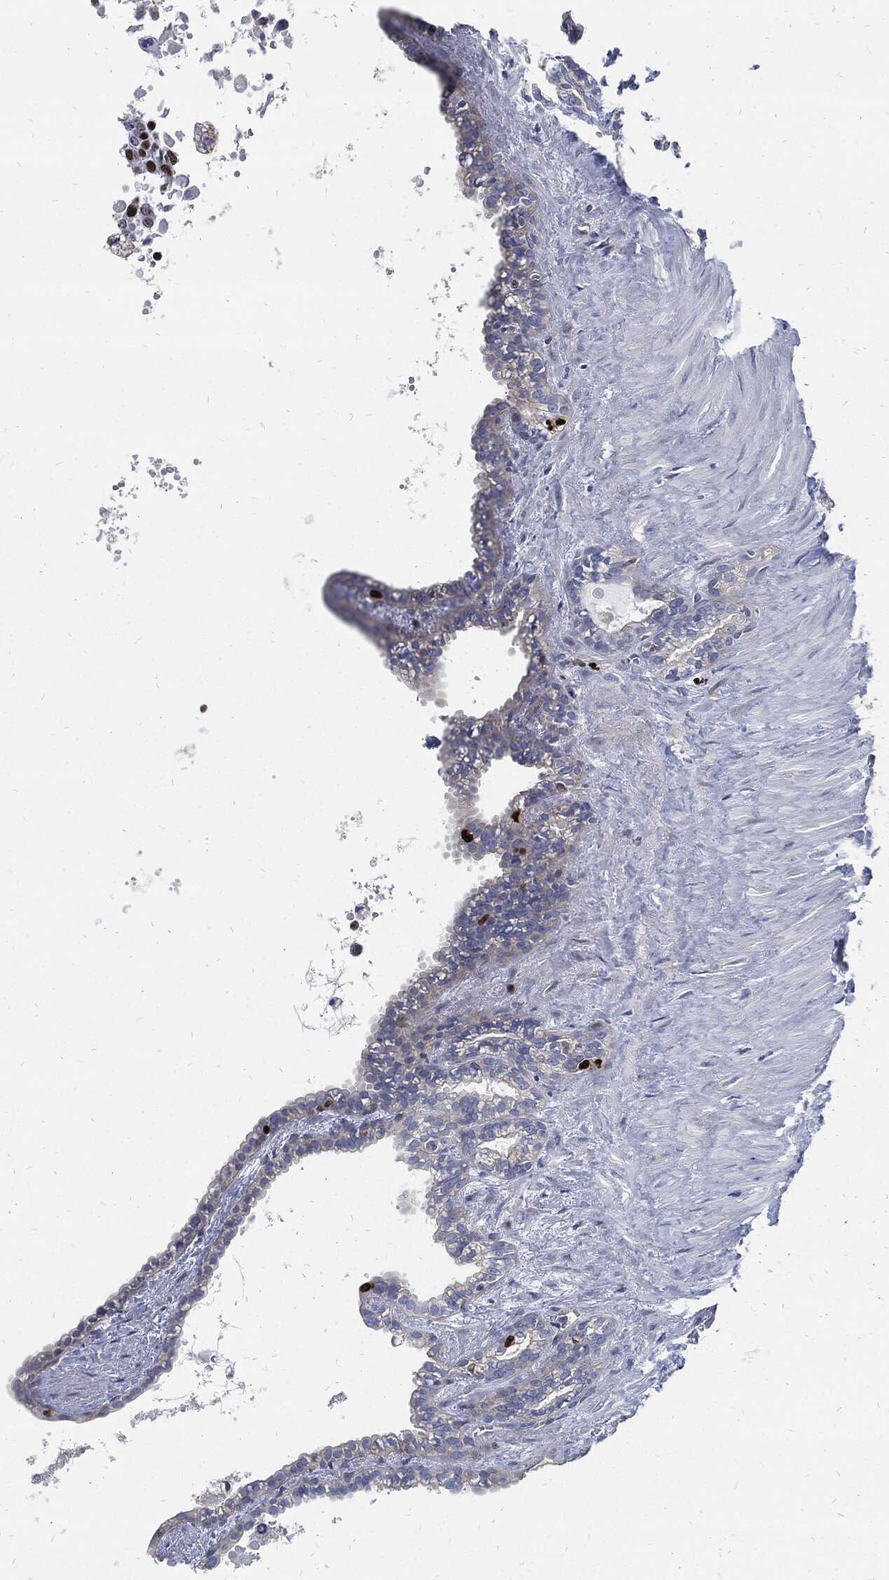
{"staining": {"intensity": "negative", "quantity": "none", "location": "none"}, "tissue": "seminal vesicle", "cell_type": "Glandular cells", "image_type": "normal", "snomed": [{"axis": "morphology", "description": "Normal tissue, NOS"}, {"axis": "morphology", "description": "Urothelial carcinoma, NOS"}, {"axis": "topography", "description": "Urinary bladder"}, {"axis": "topography", "description": "Seminal veicle"}], "caption": "Immunohistochemistry photomicrograph of normal seminal vesicle: seminal vesicle stained with DAB reveals no significant protein positivity in glandular cells. (DAB IHC with hematoxylin counter stain).", "gene": "MKI67", "patient": {"sex": "male", "age": 76}}